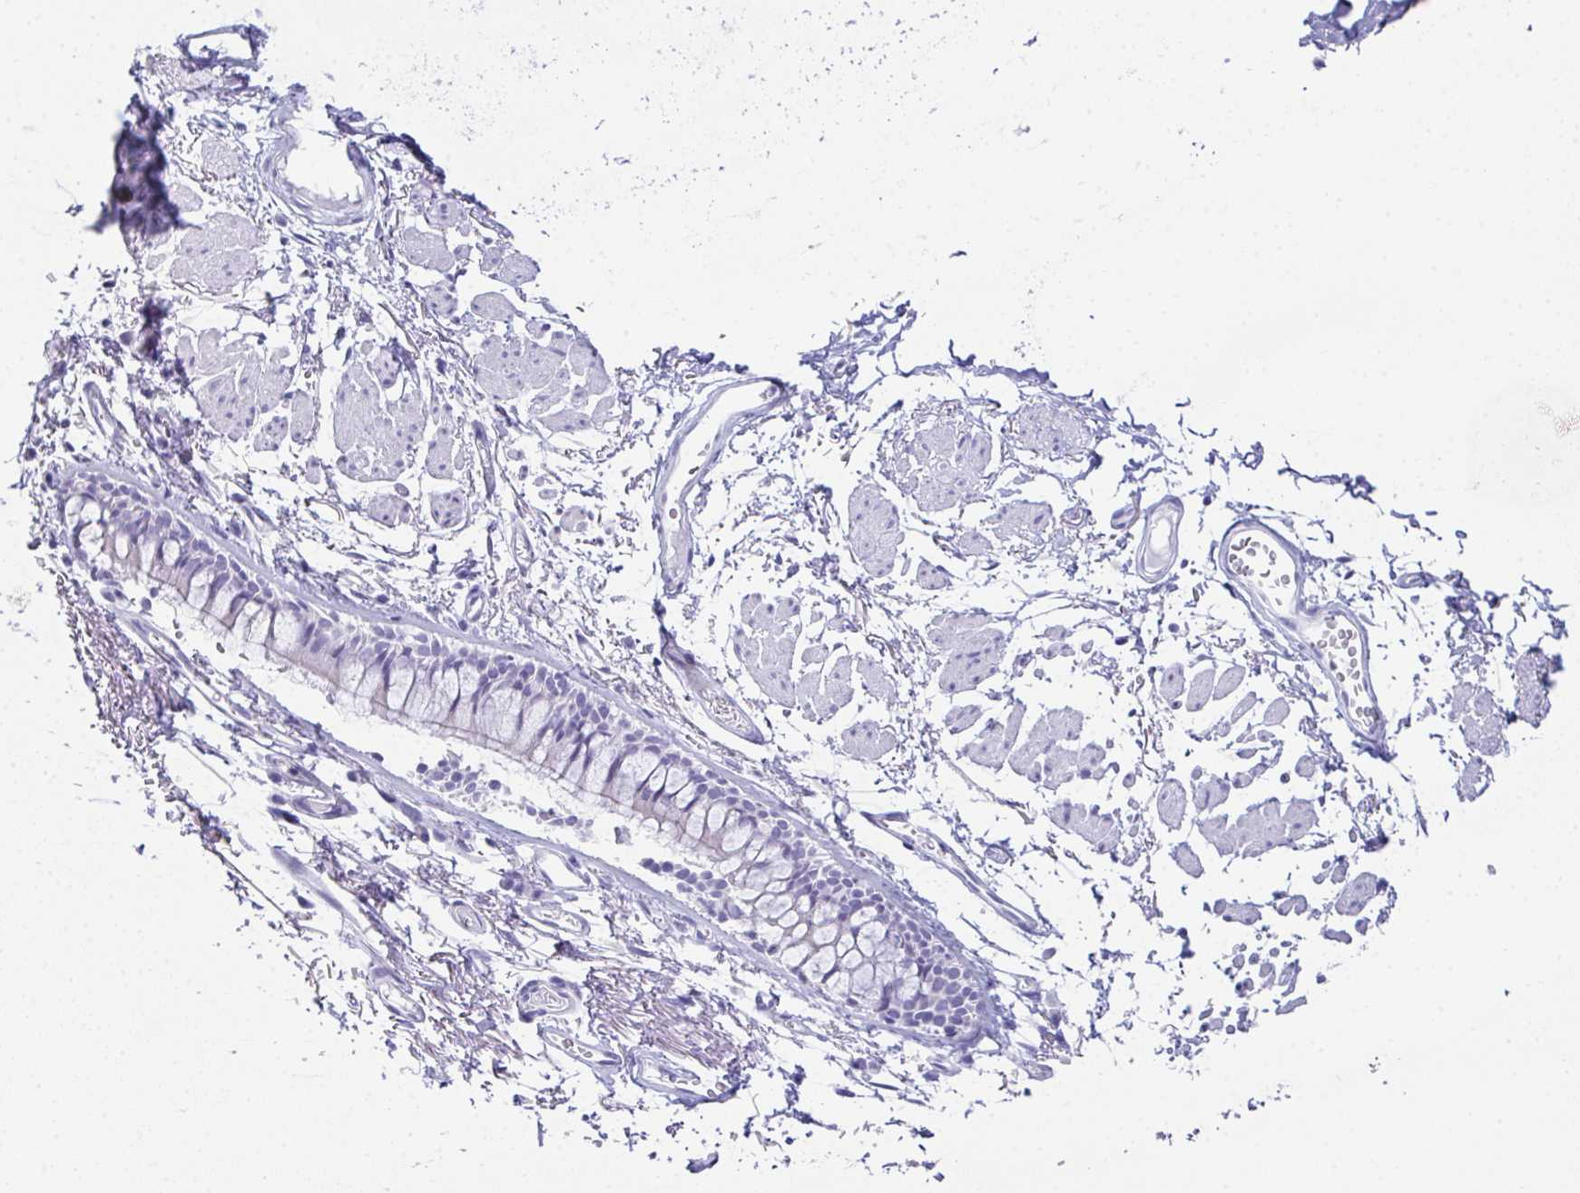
{"staining": {"intensity": "negative", "quantity": "none", "location": "none"}, "tissue": "soft tissue", "cell_type": "Fibroblasts", "image_type": "normal", "snomed": [{"axis": "morphology", "description": "Normal tissue, NOS"}, {"axis": "topography", "description": "Cartilage tissue"}, {"axis": "topography", "description": "Bronchus"}], "caption": "An image of human soft tissue is negative for staining in fibroblasts.", "gene": "TEX19", "patient": {"sex": "female", "age": 79}}